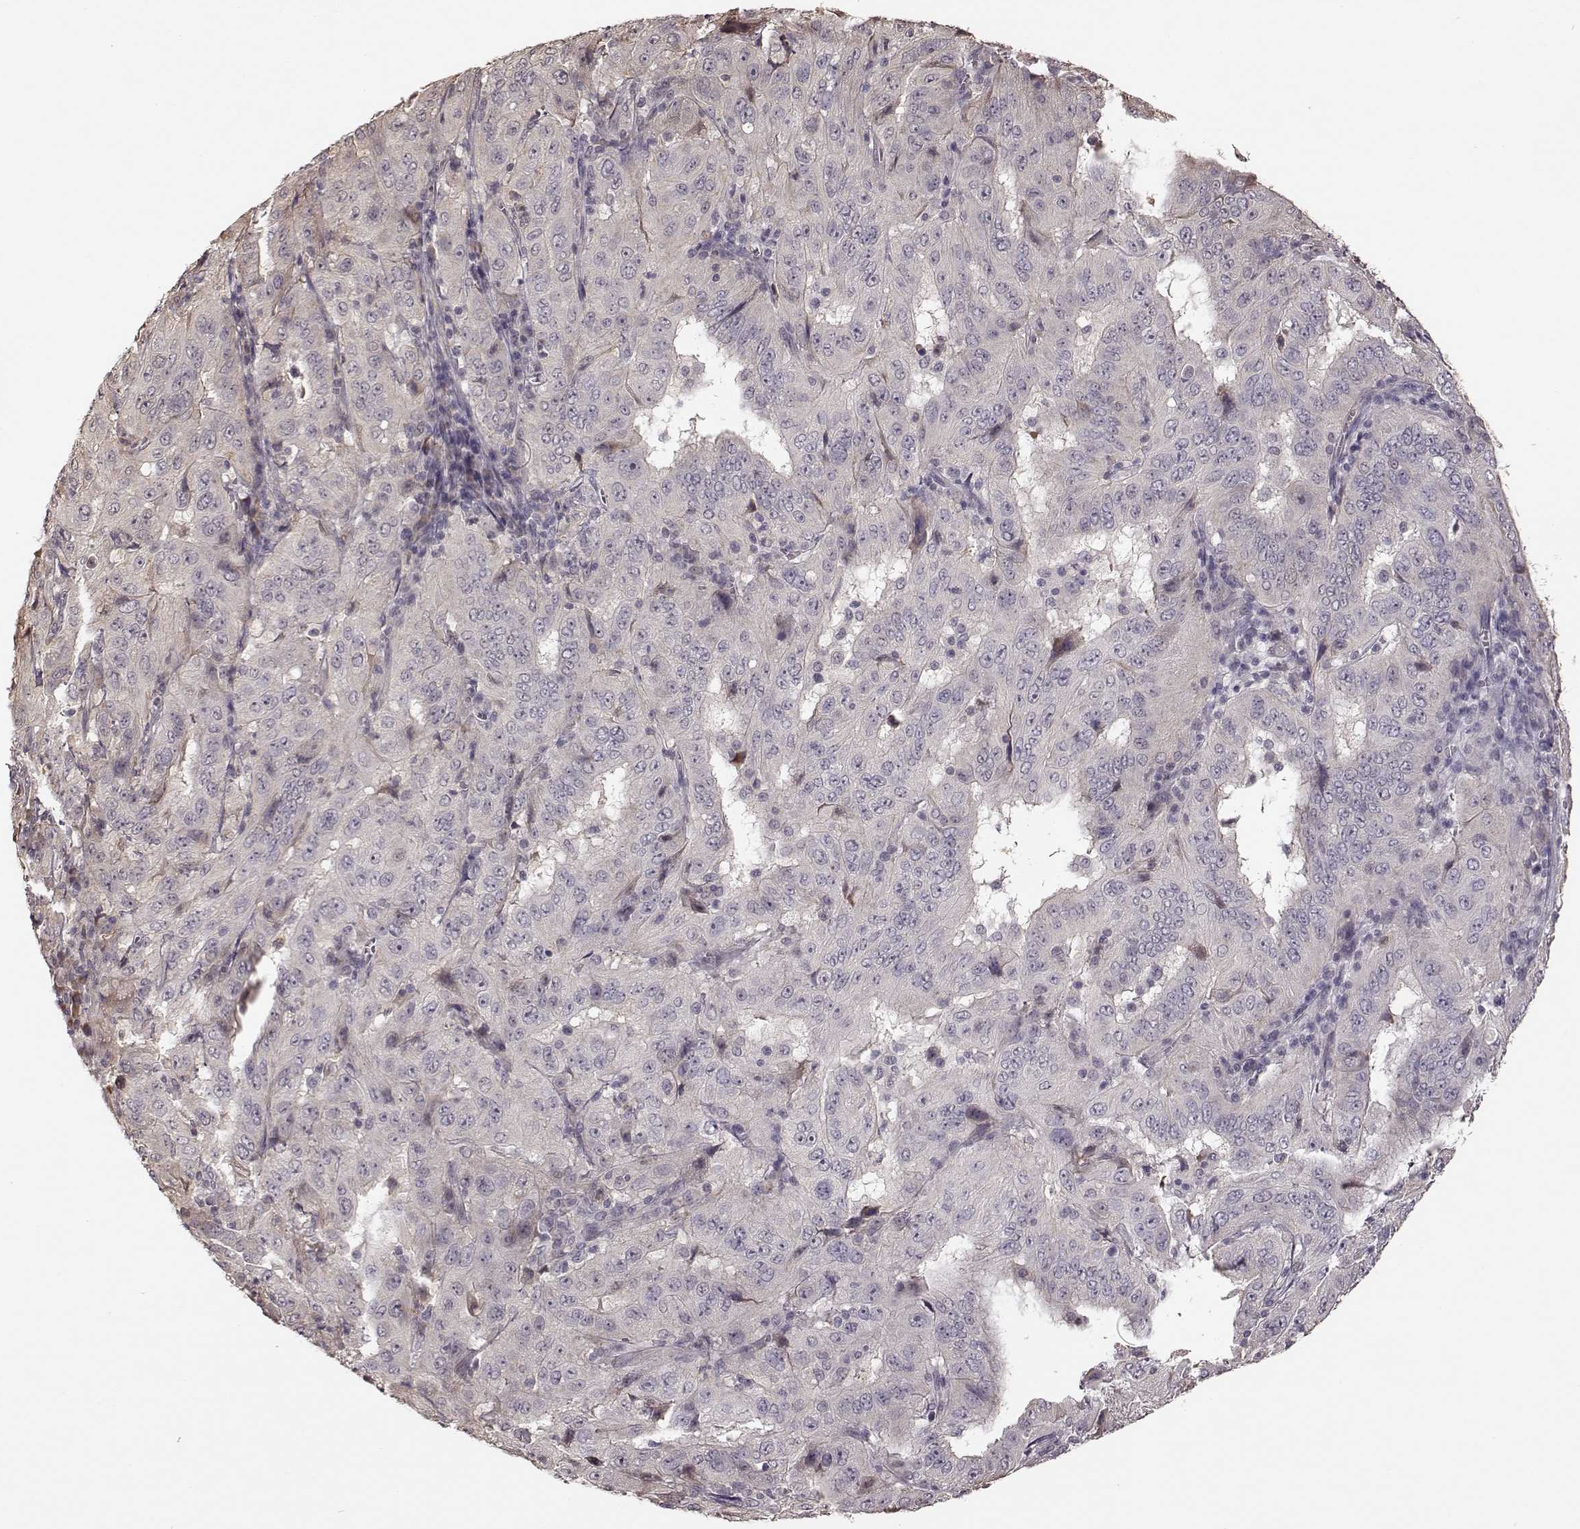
{"staining": {"intensity": "negative", "quantity": "none", "location": "none"}, "tissue": "pancreatic cancer", "cell_type": "Tumor cells", "image_type": "cancer", "snomed": [{"axis": "morphology", "description": "Adenocarcinoma, NOS"}, {"axis": "topography", "description": "Pancreas"}], "caption": "Immunohistochemical staining of pancreatic cancer (adenocarcinoma) shows no significant expression in tumor cells.", "gene": "CRB1", "patient": {"sex": "male", "age": 63}}